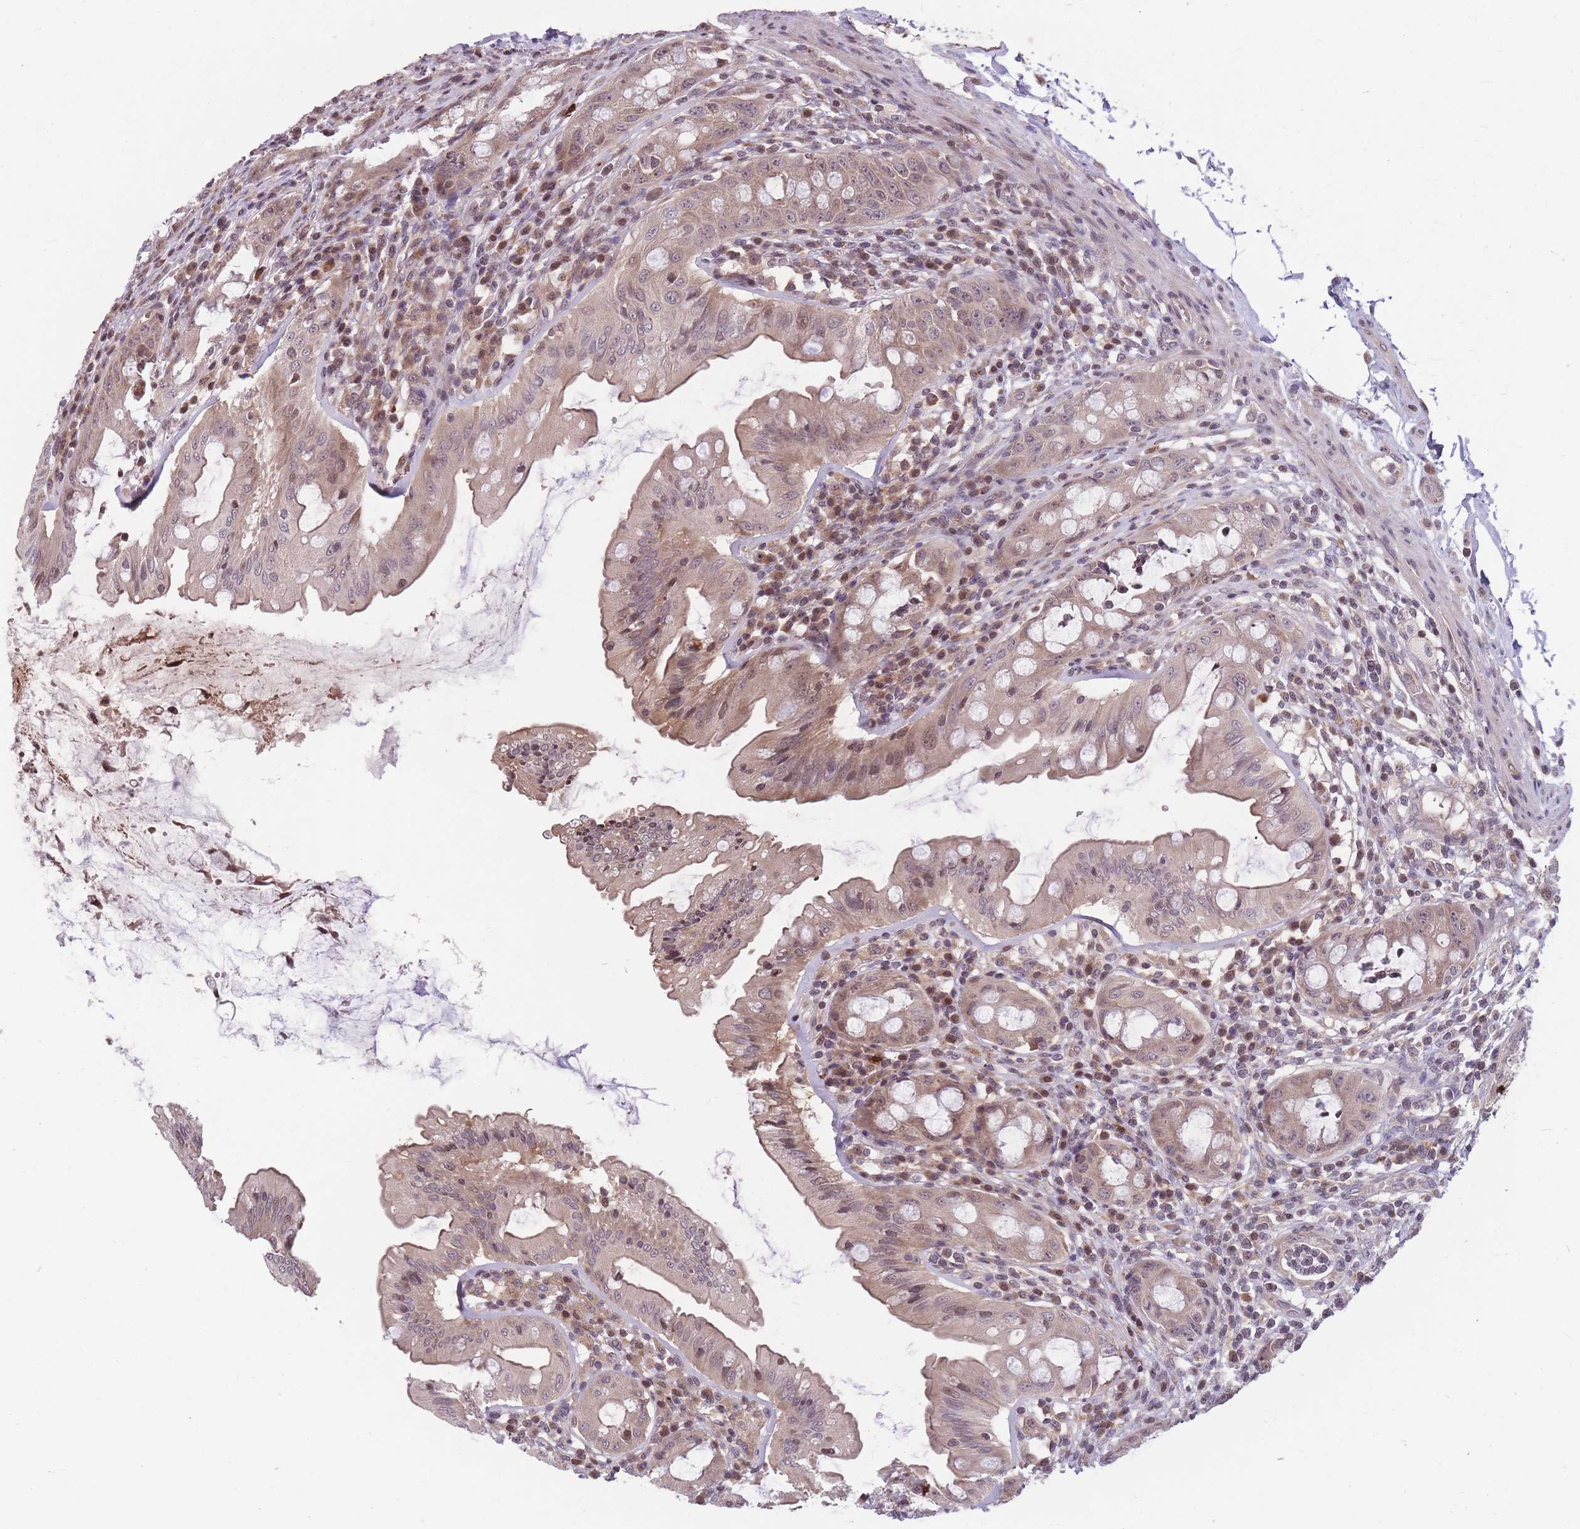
{"staining": {"intensity": "moderate", "quantity": ">75%", "location": "cytoplasmic/membranous,nuclear"}, "tissue": "rectum", "cell_type": "Glandular cells", "image_type": "normal", "snomed": [{"axis": "morphology", "description": "Normal tissue, NOS"}, {"axis": "topography", "description": "Rectum"}], "caption": "Immunohistochemistry (IHC) histopathology image of benign rectum: human rectum stained using immunohistochemistry (IHC) reveals medium levels of moderate protein expression localized specifically in the cytoplasmic/membranous,nuclear of glandular cells, appearing as a cytoplasmic/membranous,nuclear brown color.", "gene": "GGT5", "patient": {"sex": "female", "age": 57}}